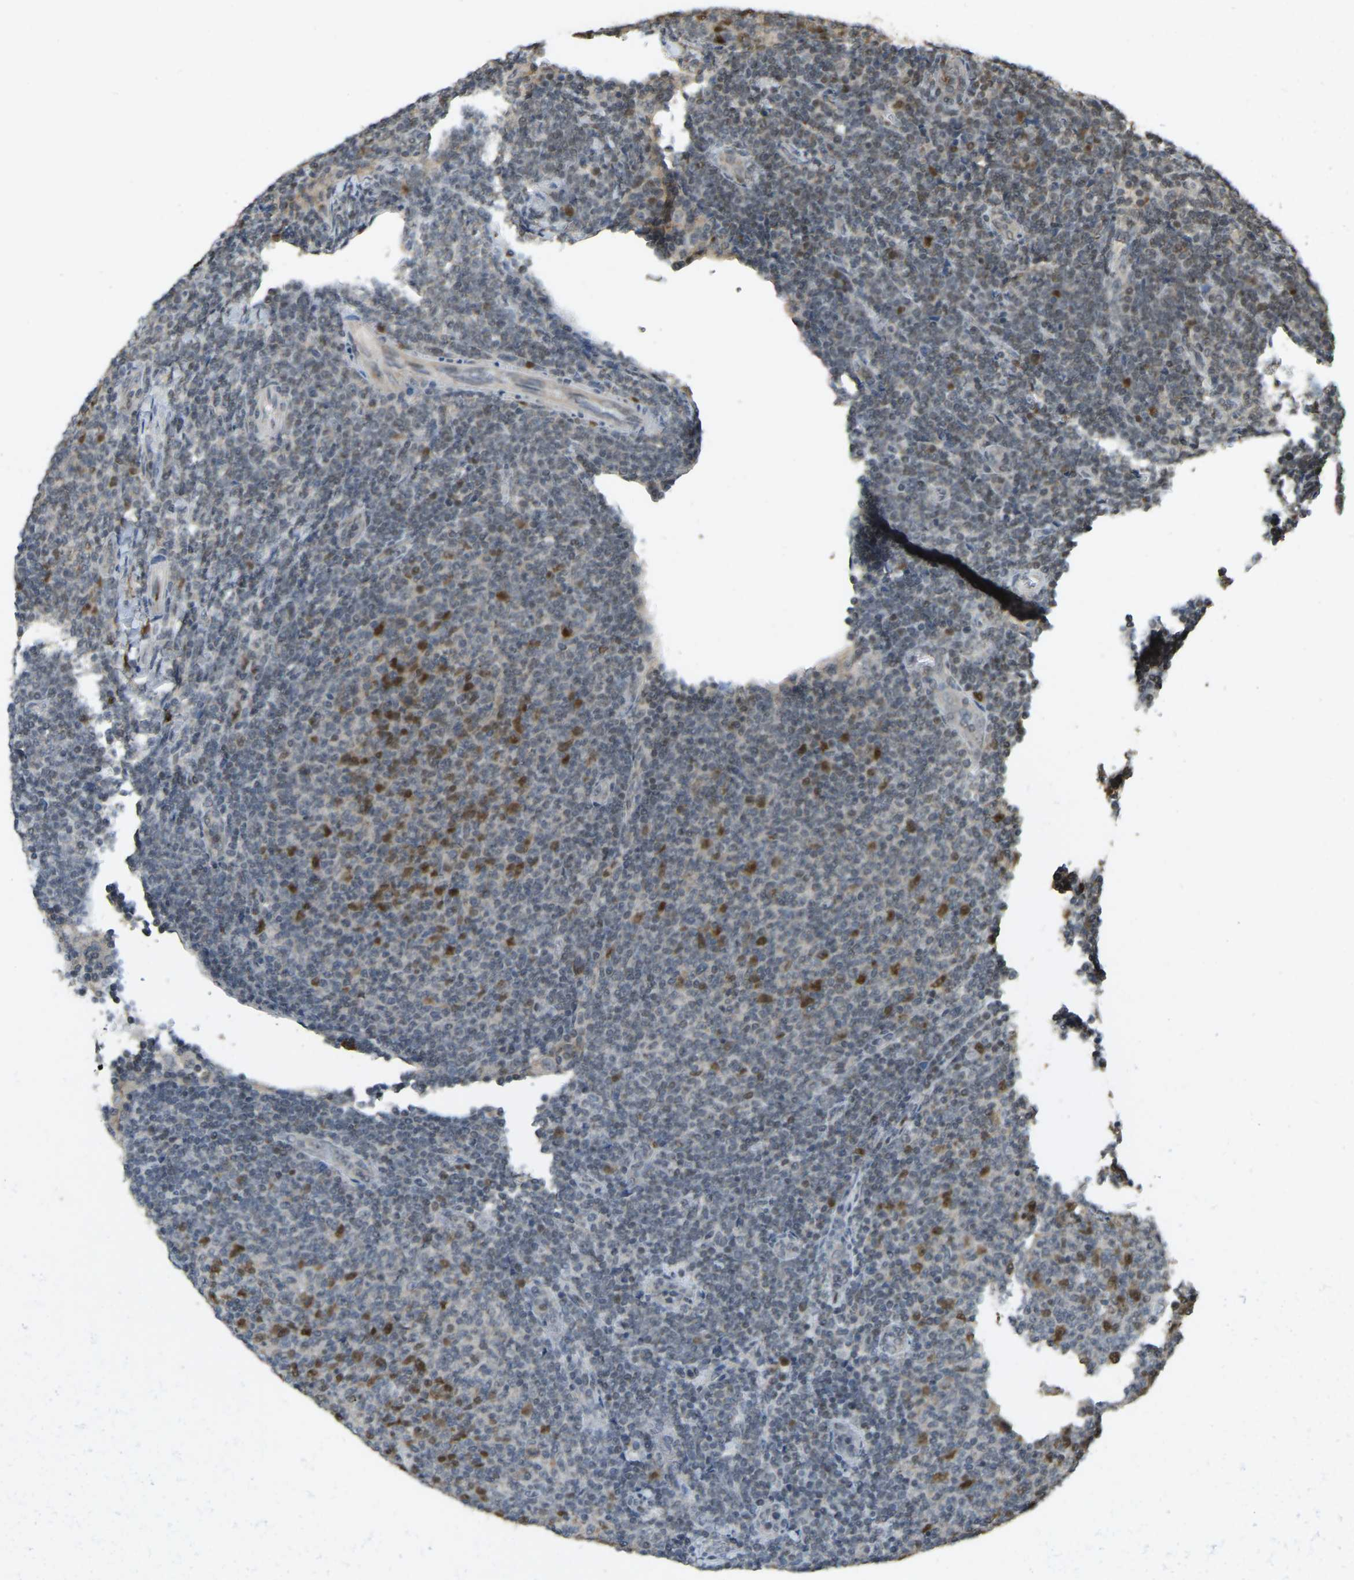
{"staining": {"intensity": "strong", "quantity": "<25%", "location": "nuclear"}, "tissue": "lymphoma", "cell_type": "Tumor cells", "image_type": "cancer", "snomed": [{"axis": "morphology", "description": "Malignant lymphoma, non-Hodgkin's type, Low grade"}, {"axis": "topography", "description": "Lymph node"}], "caption": "The micrograph reveals staining of malignant lymphoma, non-Hodgkin's type (low-grade), revealing strong nuclear protein staining (brown color) within tumor cells. (Stains: DAB in brown, nuclei in blue, Microscopy: brightfield microscopy at high magnification).", "gene": "BRF2", "patient": {"sex": "male", "age": 66}}